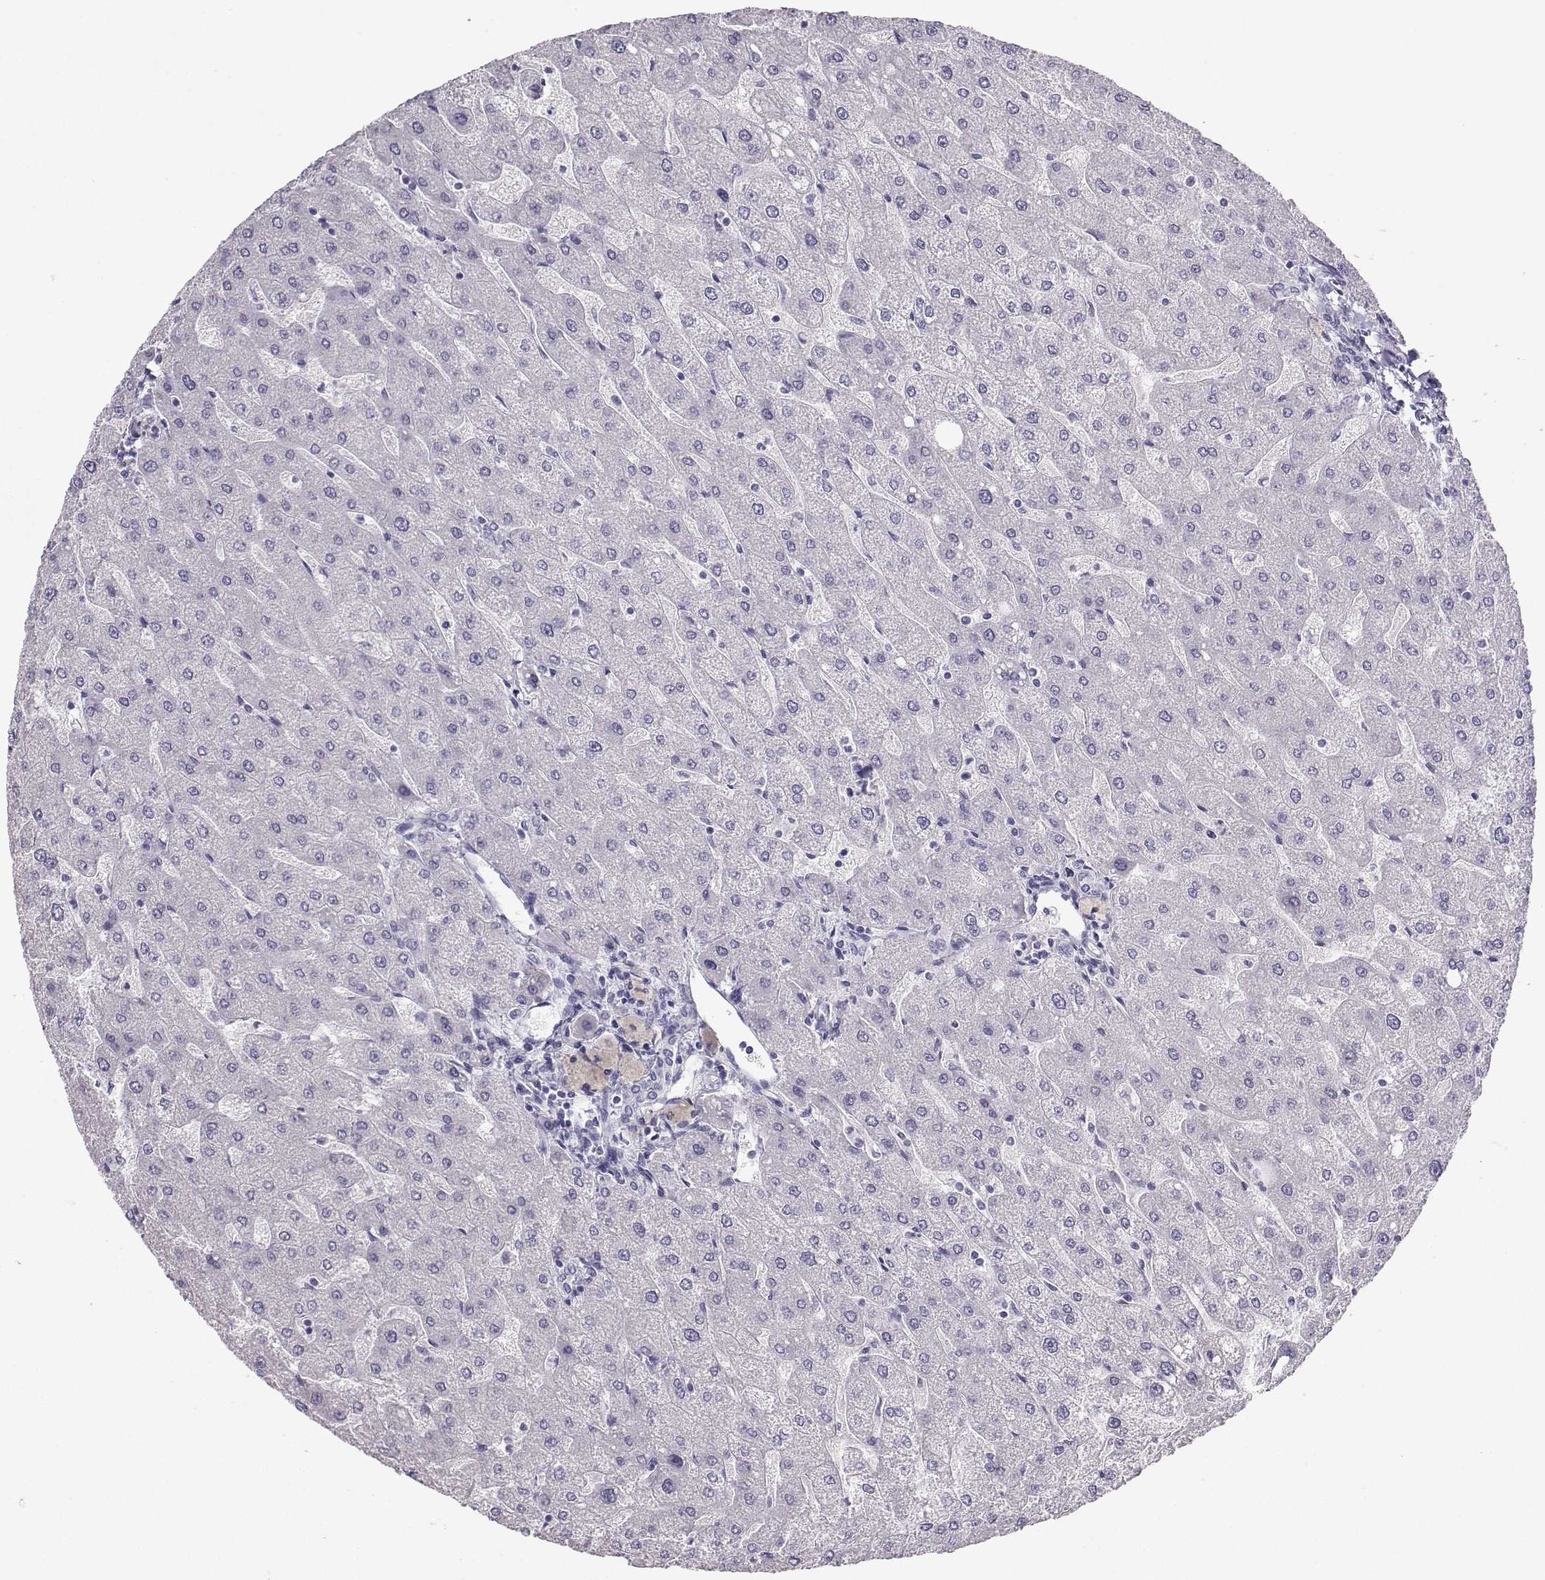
{"staining": {"intensity": "negative", "quantity": "none", "location": "none"}, "tissue": "liver", "cell_type": "Cholangiocytes", "image_type": "normal", "snomed": [{"axis": "morphology", "description": "Normal tissue, NOS"}, {"axis": "topography", "description": "Liver"}], "caption": "There is no significant expression in cholangiocytes of liver. (Immunohistochemistry (ihc), brightfield microscopy, high magnification).", "gene": "AVP", "patient": {"sex": "male", "age": 67}}